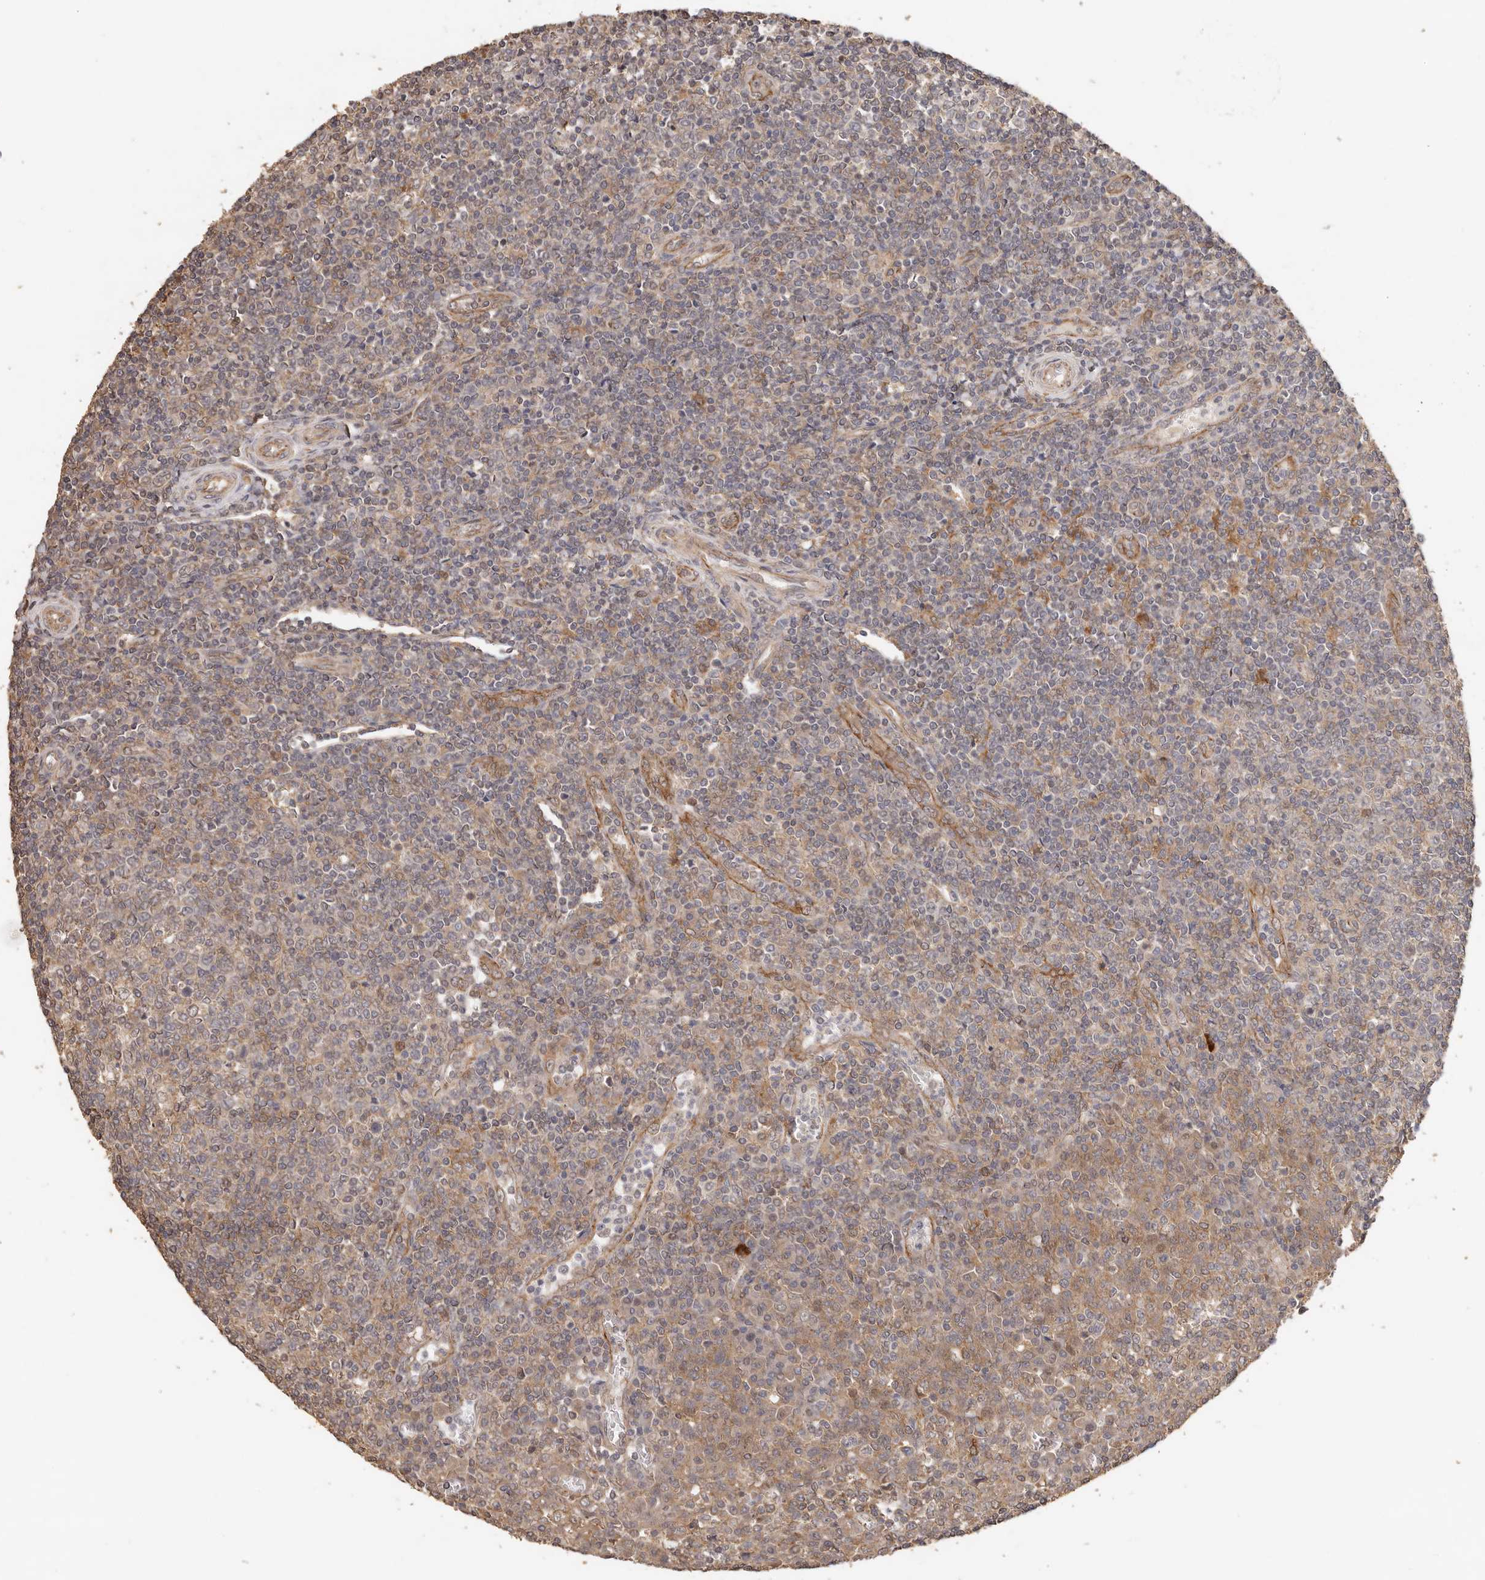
{"staining": {"intensity": "weak", "quantity": ">75%", "location": "cytoplasmic/membranous"}, "tissue": "tonsil", "cell_type": "Germinal center cells", "image_type": "normal", "snomed": [{"axis": "morphology", "description": "Normal tissue, NOS"}, {"axis": "topography", "description": "Tonsil"}], "caption": "A histopathology image of tonsil stained for a protein demonstrates weak cytoplasmic/membranous brown staining in germinal center cells.", "gene": "AFDN", "patient": {"sex": "female", "age": 19}}